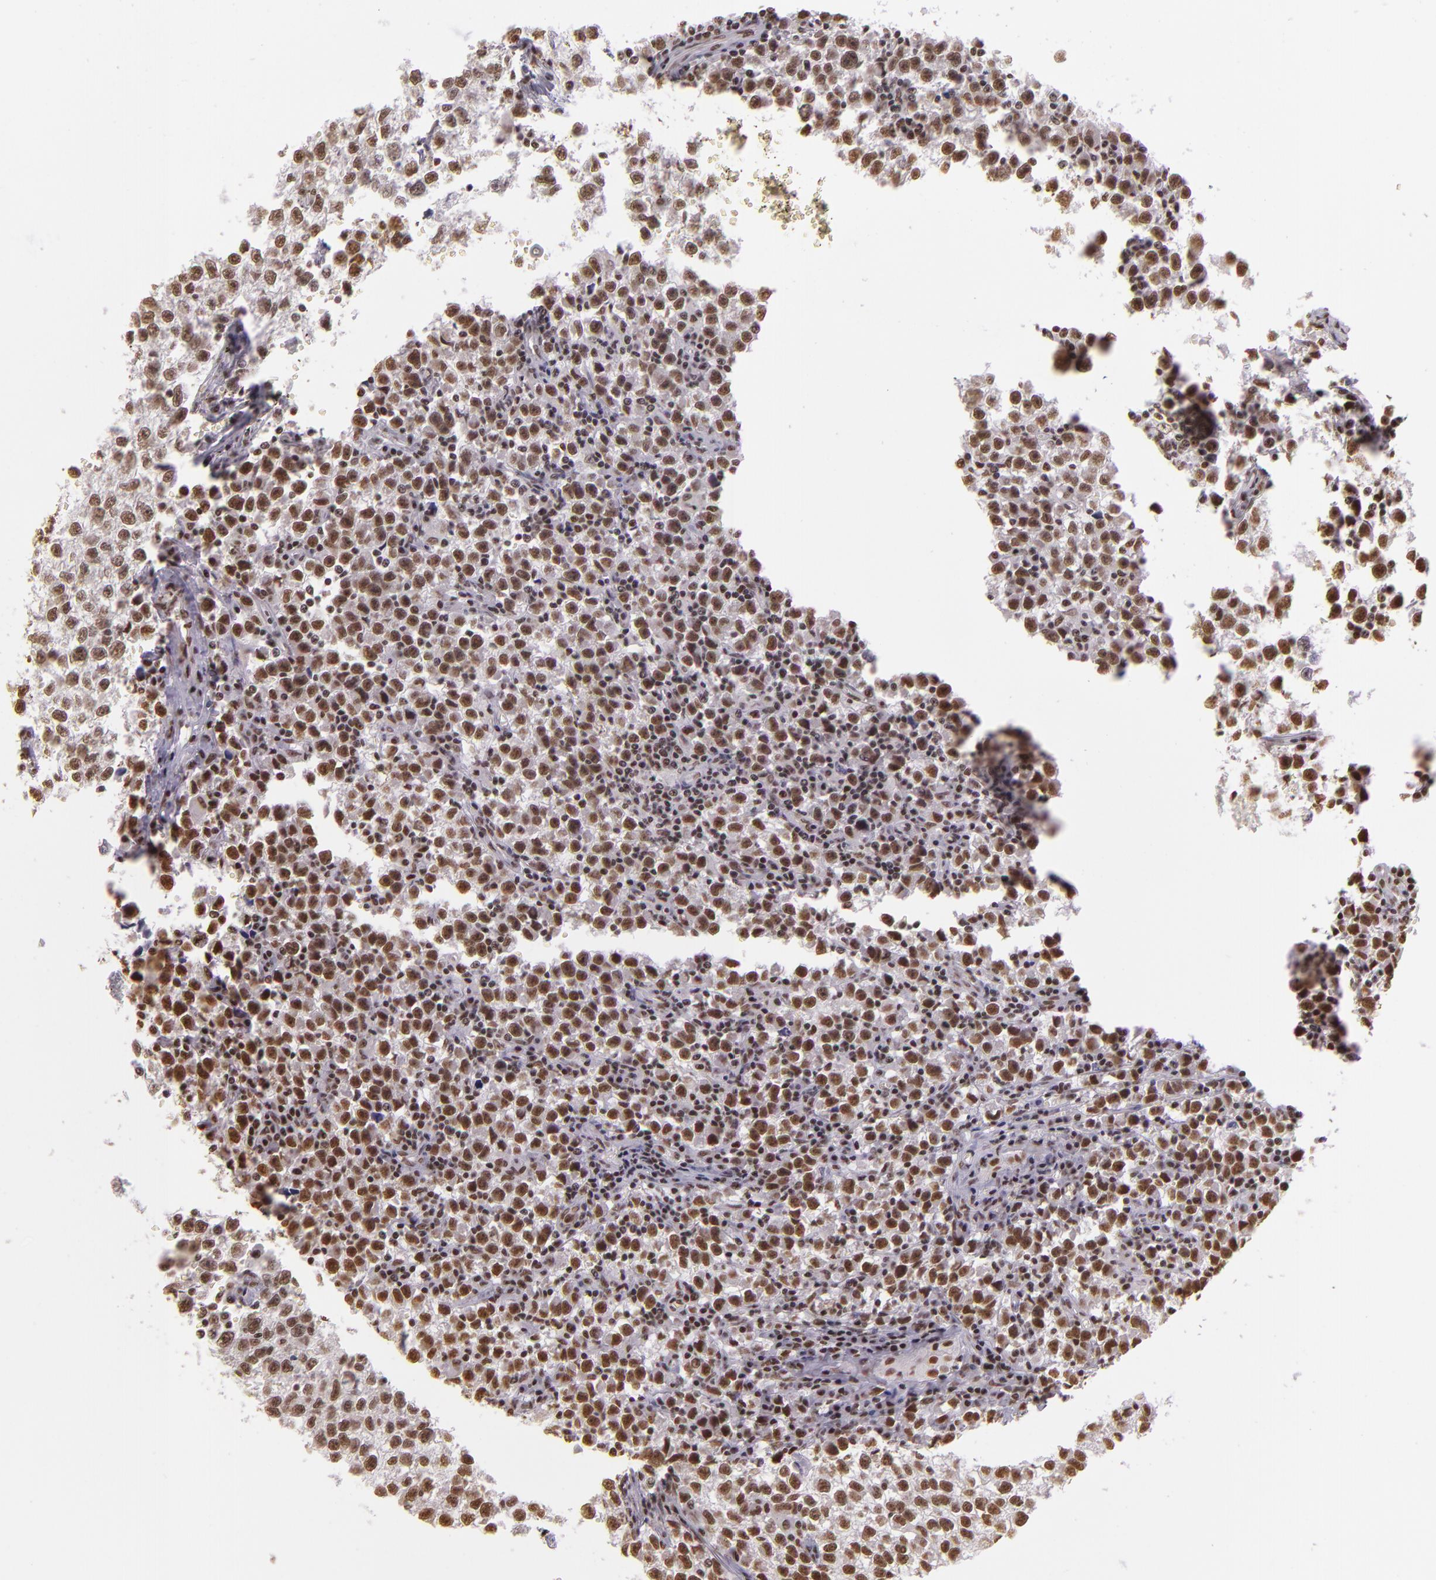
{"staining": {"intensity": "moderate", "quantity": ">75%", "location": "nuclear"}, "tissue": "testis cancer", "cell_type": "Tumor cells", "image_type": "cancer", "snomed": [{"axis": "morphology", "description": "Seminoma, NOS"}, {"axis": "topography", "description": "Testis"}], "caption": "Testis seminoma was stained to show a protein in brown. There is medium levels of moderate nuclear positivity in about >75% of tumor cells.", "gene": "USF1", "patient": {"sex": "male", "age": 35}}